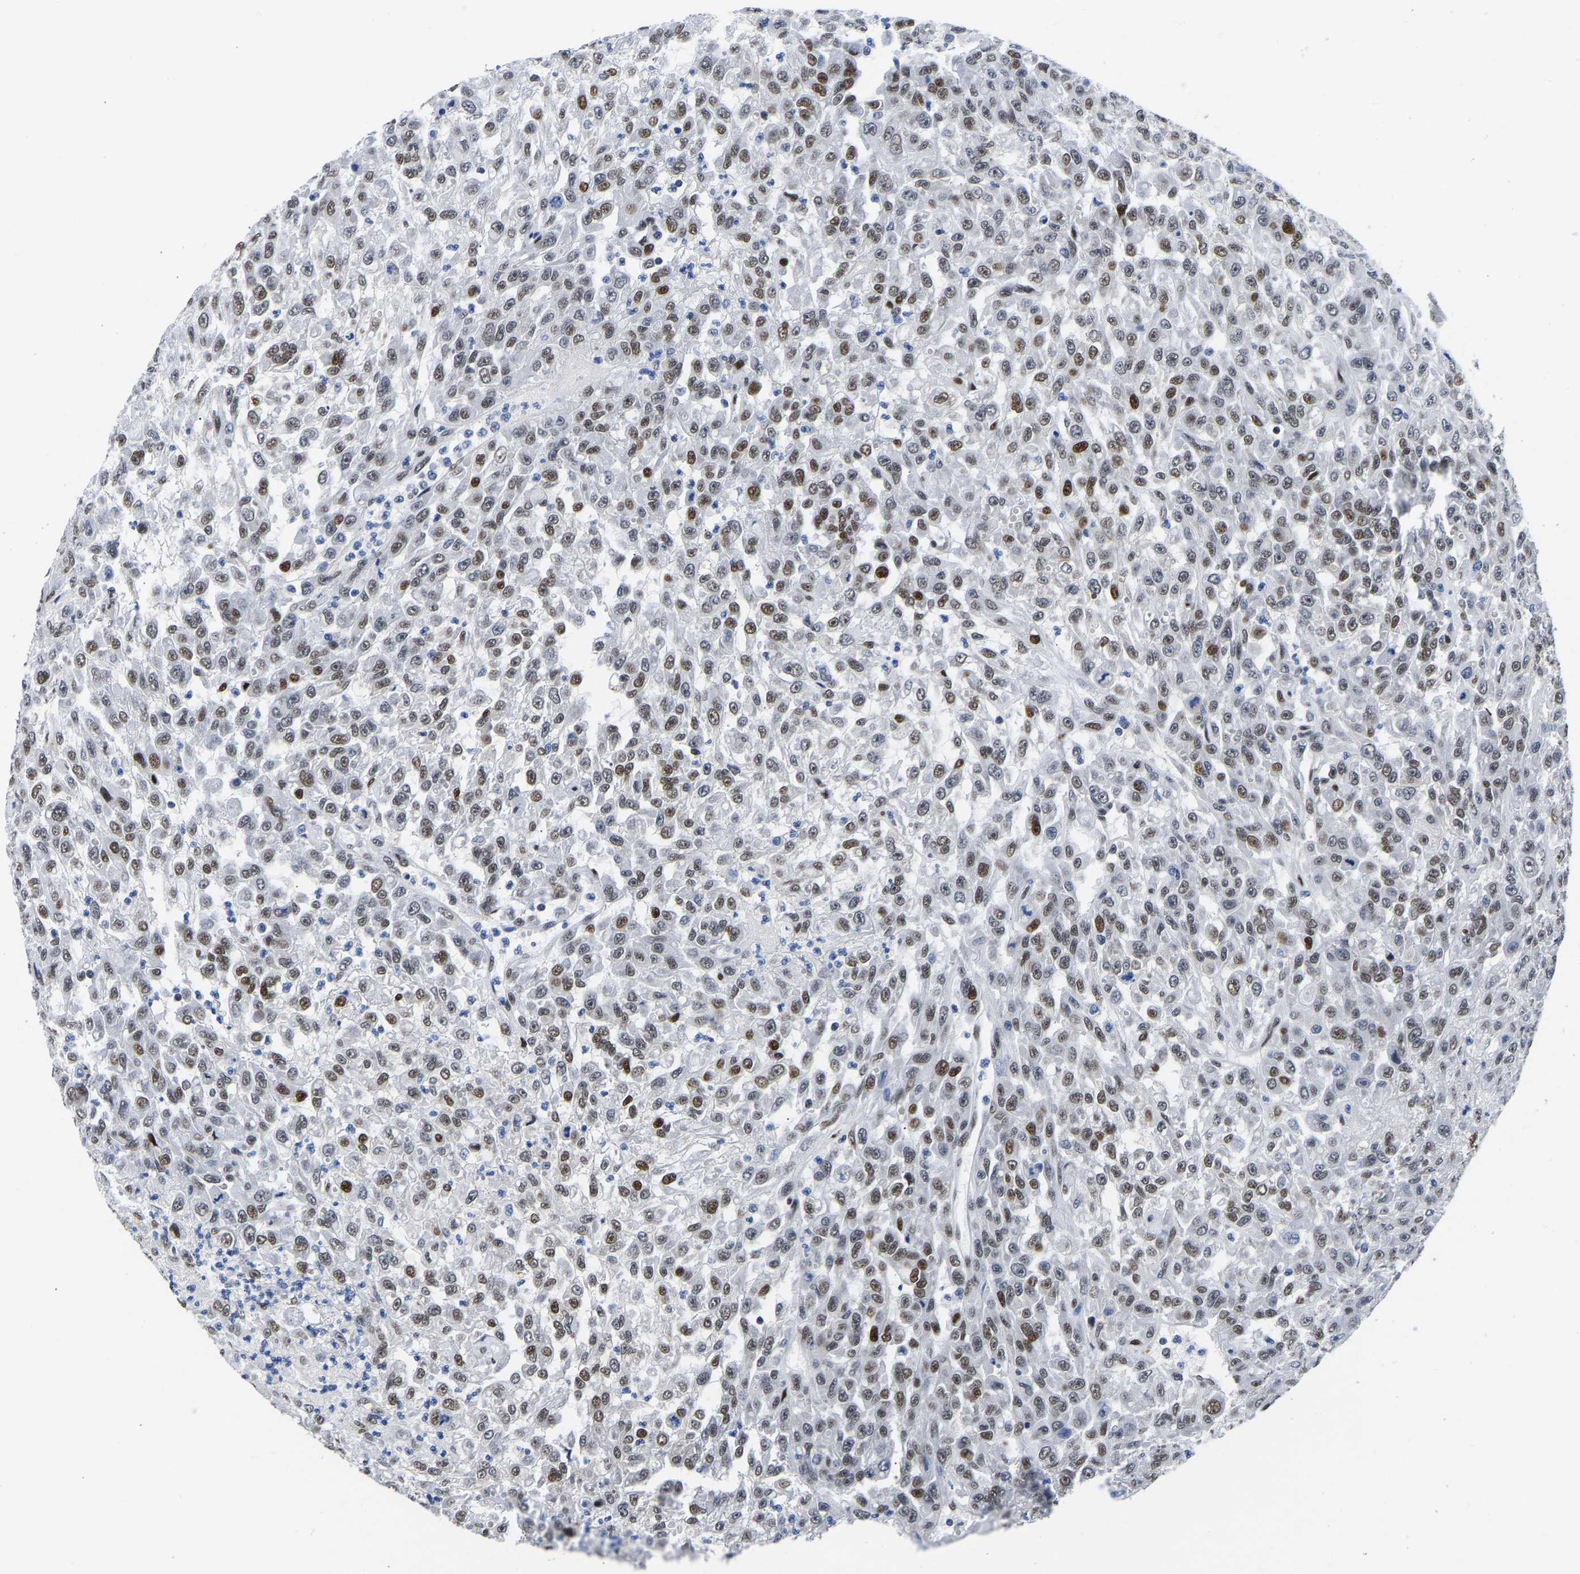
{"staining": {"intensity": "moderate", "quantity": ">75%", "location": "nuclear"}, "tissue": "urothelial cancer", "cell_type": "Tumor cells", "image_type": "cancer", "snomed": [{"axis": "morphology", "description": "Urothelial carcinoma, High grade"}, {"axis": "topography", "description": "Urinary bladder"}], "caption": "Protein positivity by IHC exhibits moderate nuclear staining in approximately >75% of tumor cells in urothelial cancer. The protein is shown in brown color, while the nuclei are stained blue.", "gene": "PTRHD1", "patient": {"sex": "male", "age": 46}}